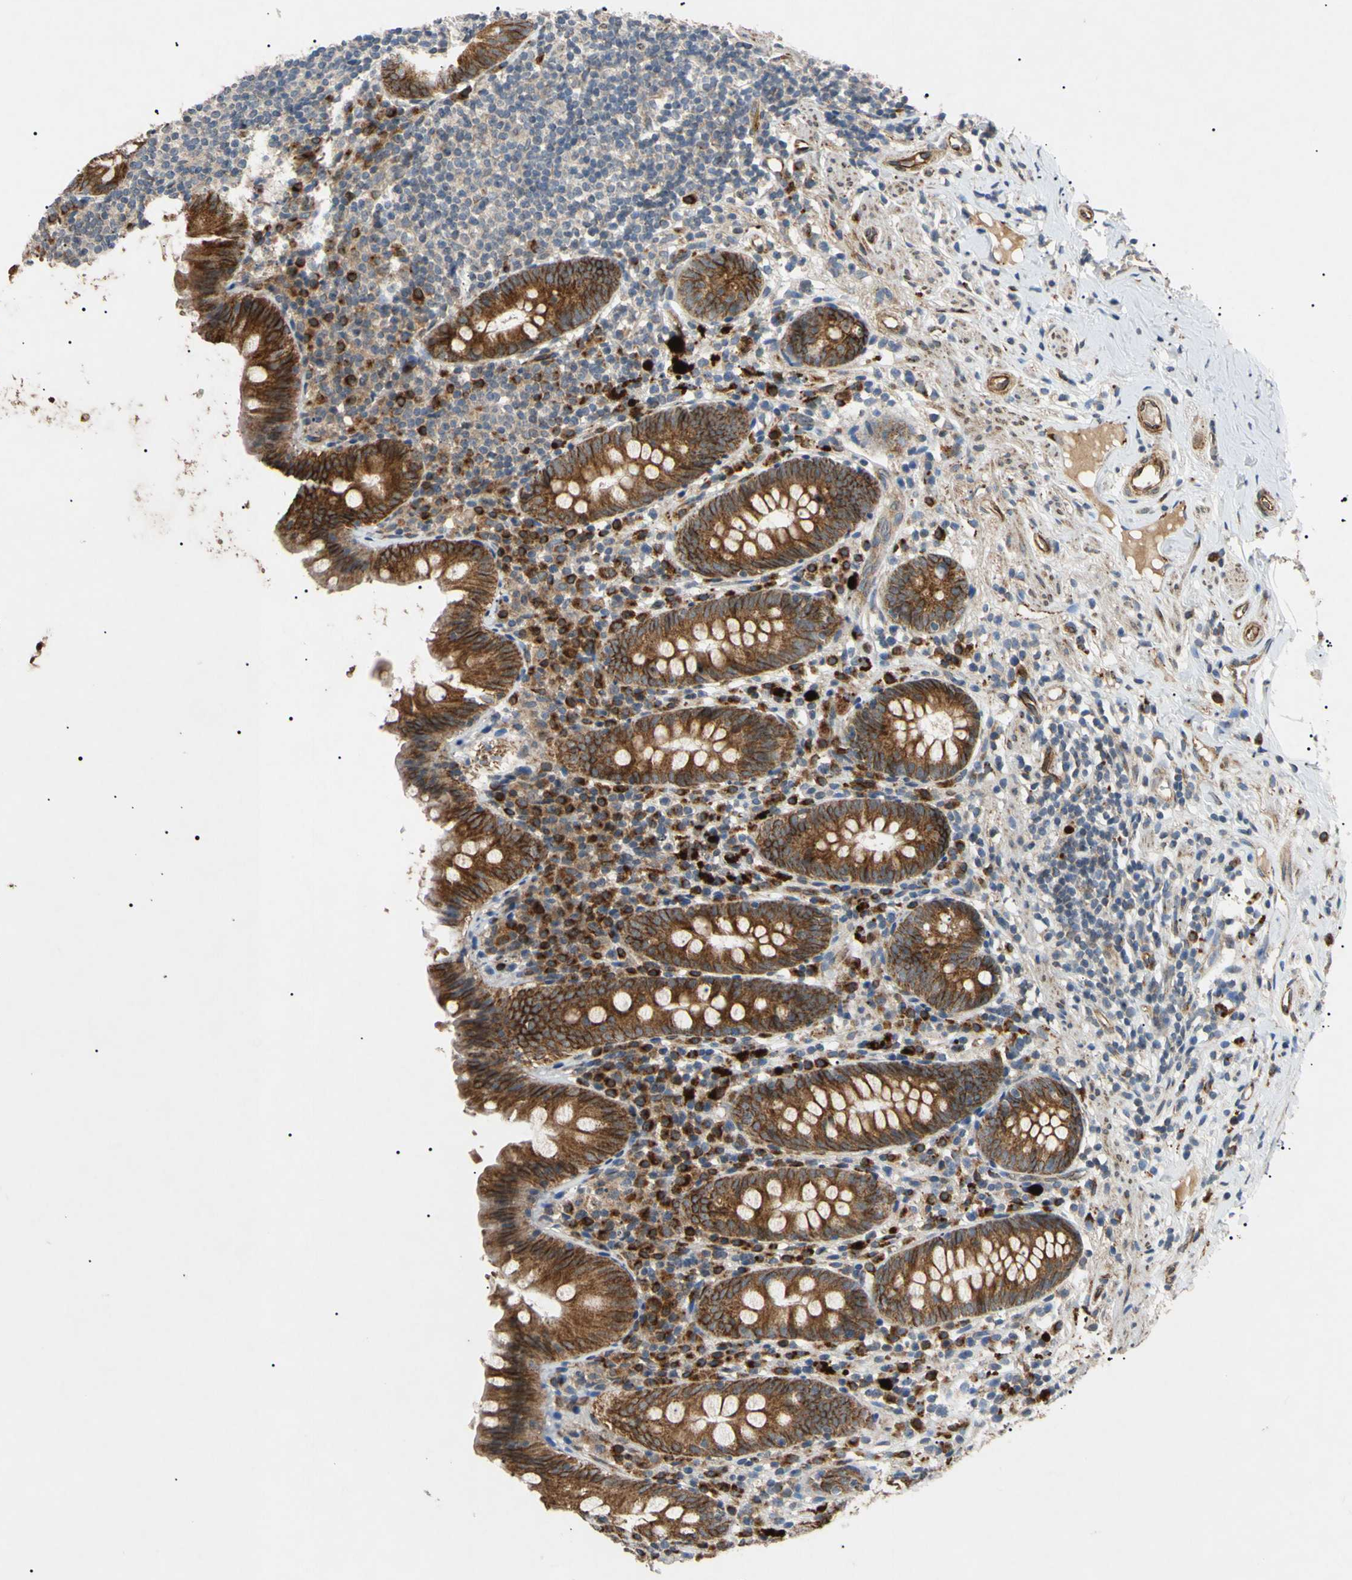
{"staining": {"intensity": "moderate", "quantity": ">75%", "location": "cytoplasmic/membranous,nuclear"}, "tissue": "appendix", "cell_type": "Glandular cells", "image_type": "normal", "snomed": [{"axis": "morphology", "description": "Normal tissue, NOS"}, {"axis": "topography", "description": "Appendix"}], "caption": "Moderate cytoplasmic/membranous,nuclear protein expression is appreciated in approximately >75% of glandular cells in appendix. (DAB (3,3'-diaminobenzidine) IHC, brown staining for protein, blue staining for nuclei).", "gene": "TUBB4A", "patient": {"sex": "male", "age": 52}}